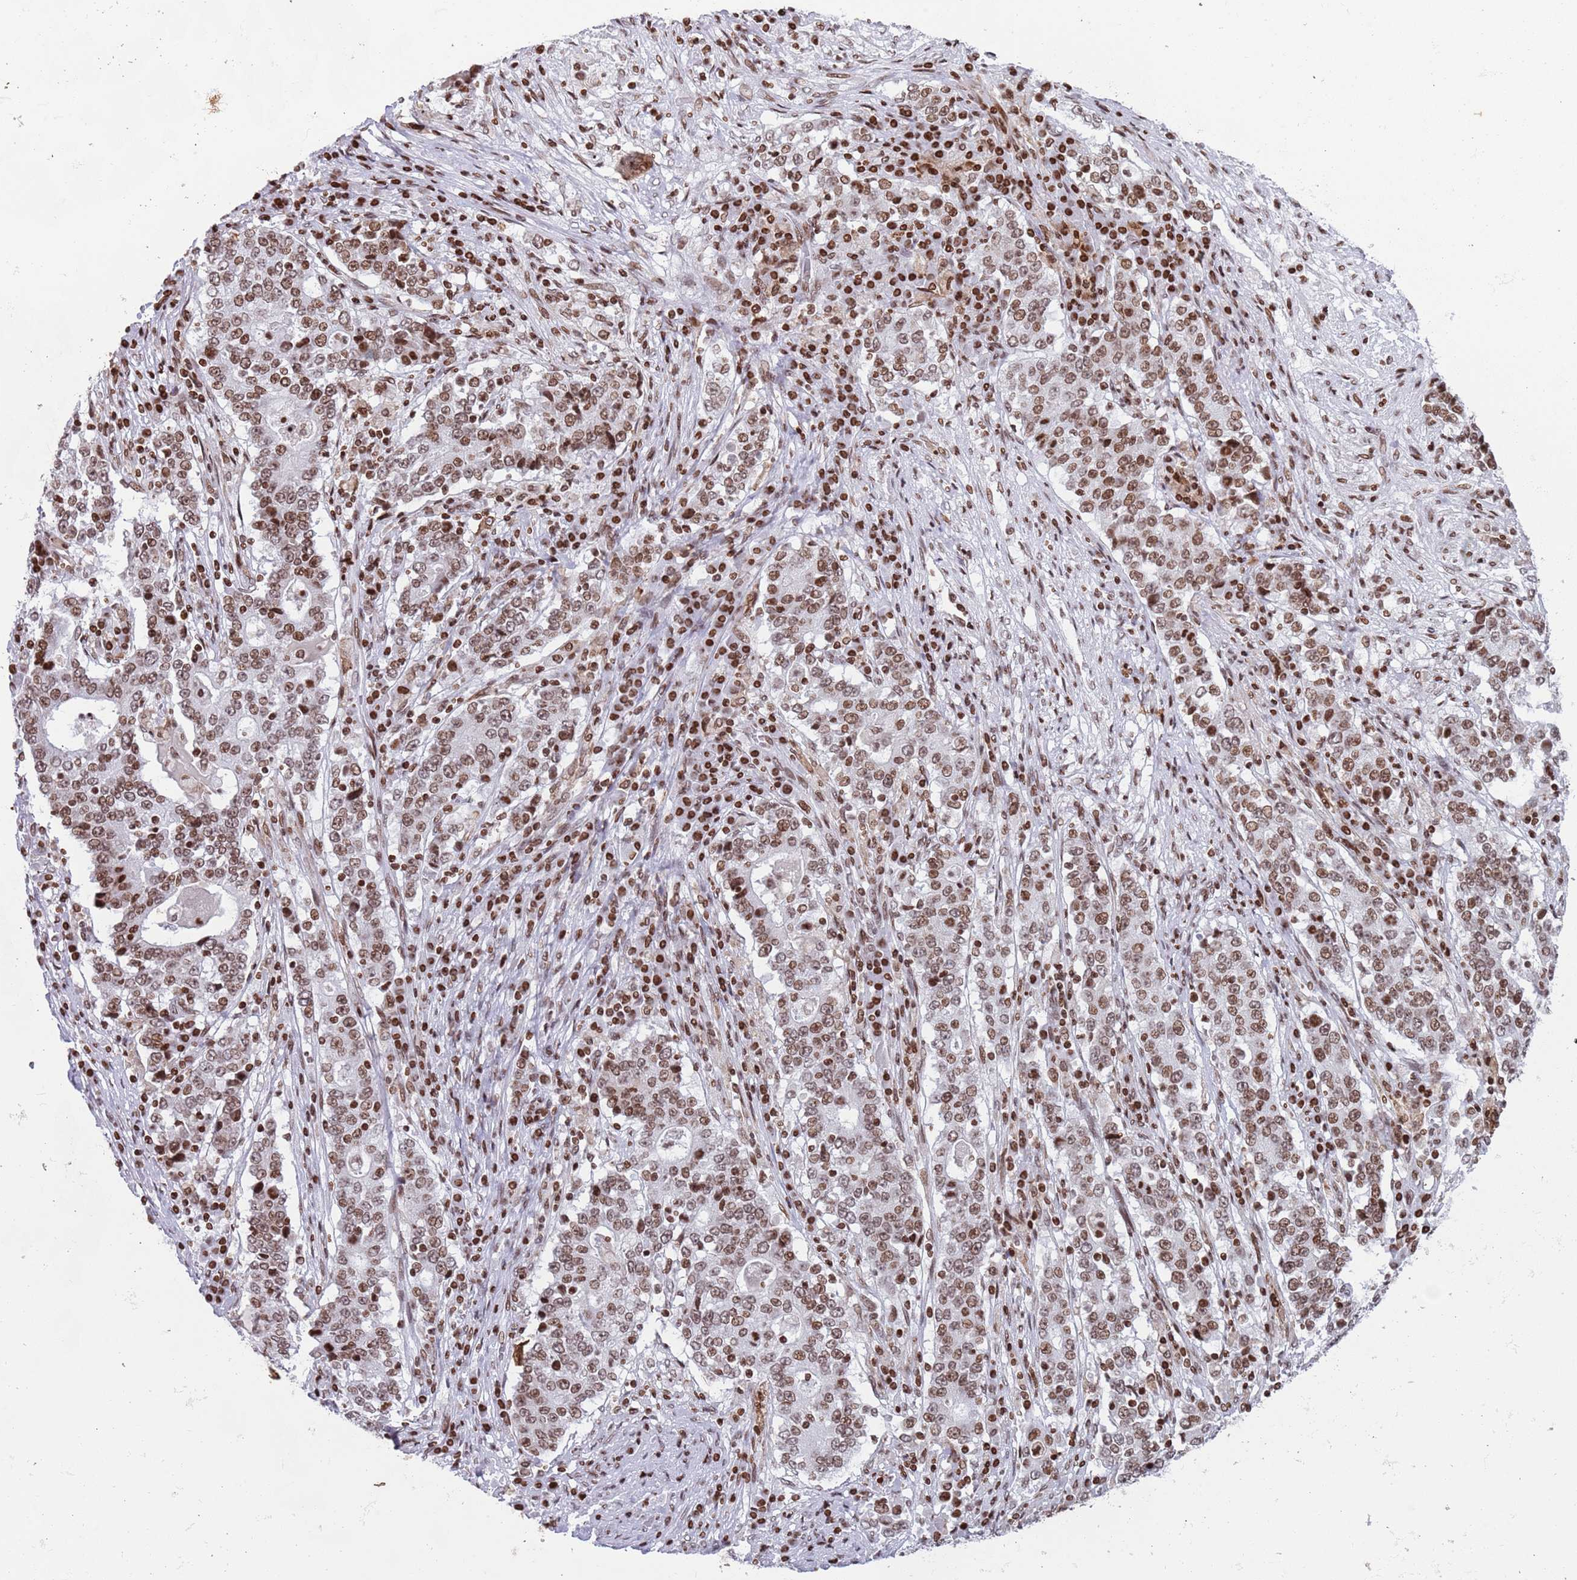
{"staining": {"intensity": "moderate", "quantity": ">75%", "location": "nuclear"}, "tissue": "stomach cancer", "cell_type": "Tumor cells", "image_type": "cancer", "snomed": [{"axis": "morphology", "description": "Adenocarcinoma, NOS"}, {"axis": "topography", "description": "Stomach"}], "caption": "A micrograph showing moderate nuclear positivity in approximately >75% of tumor cells in stomach cancer, as visualized by brown immunohistochemical staining.", "gene": "HDAC8", "patient": {"sex": "male", "age": 59}}